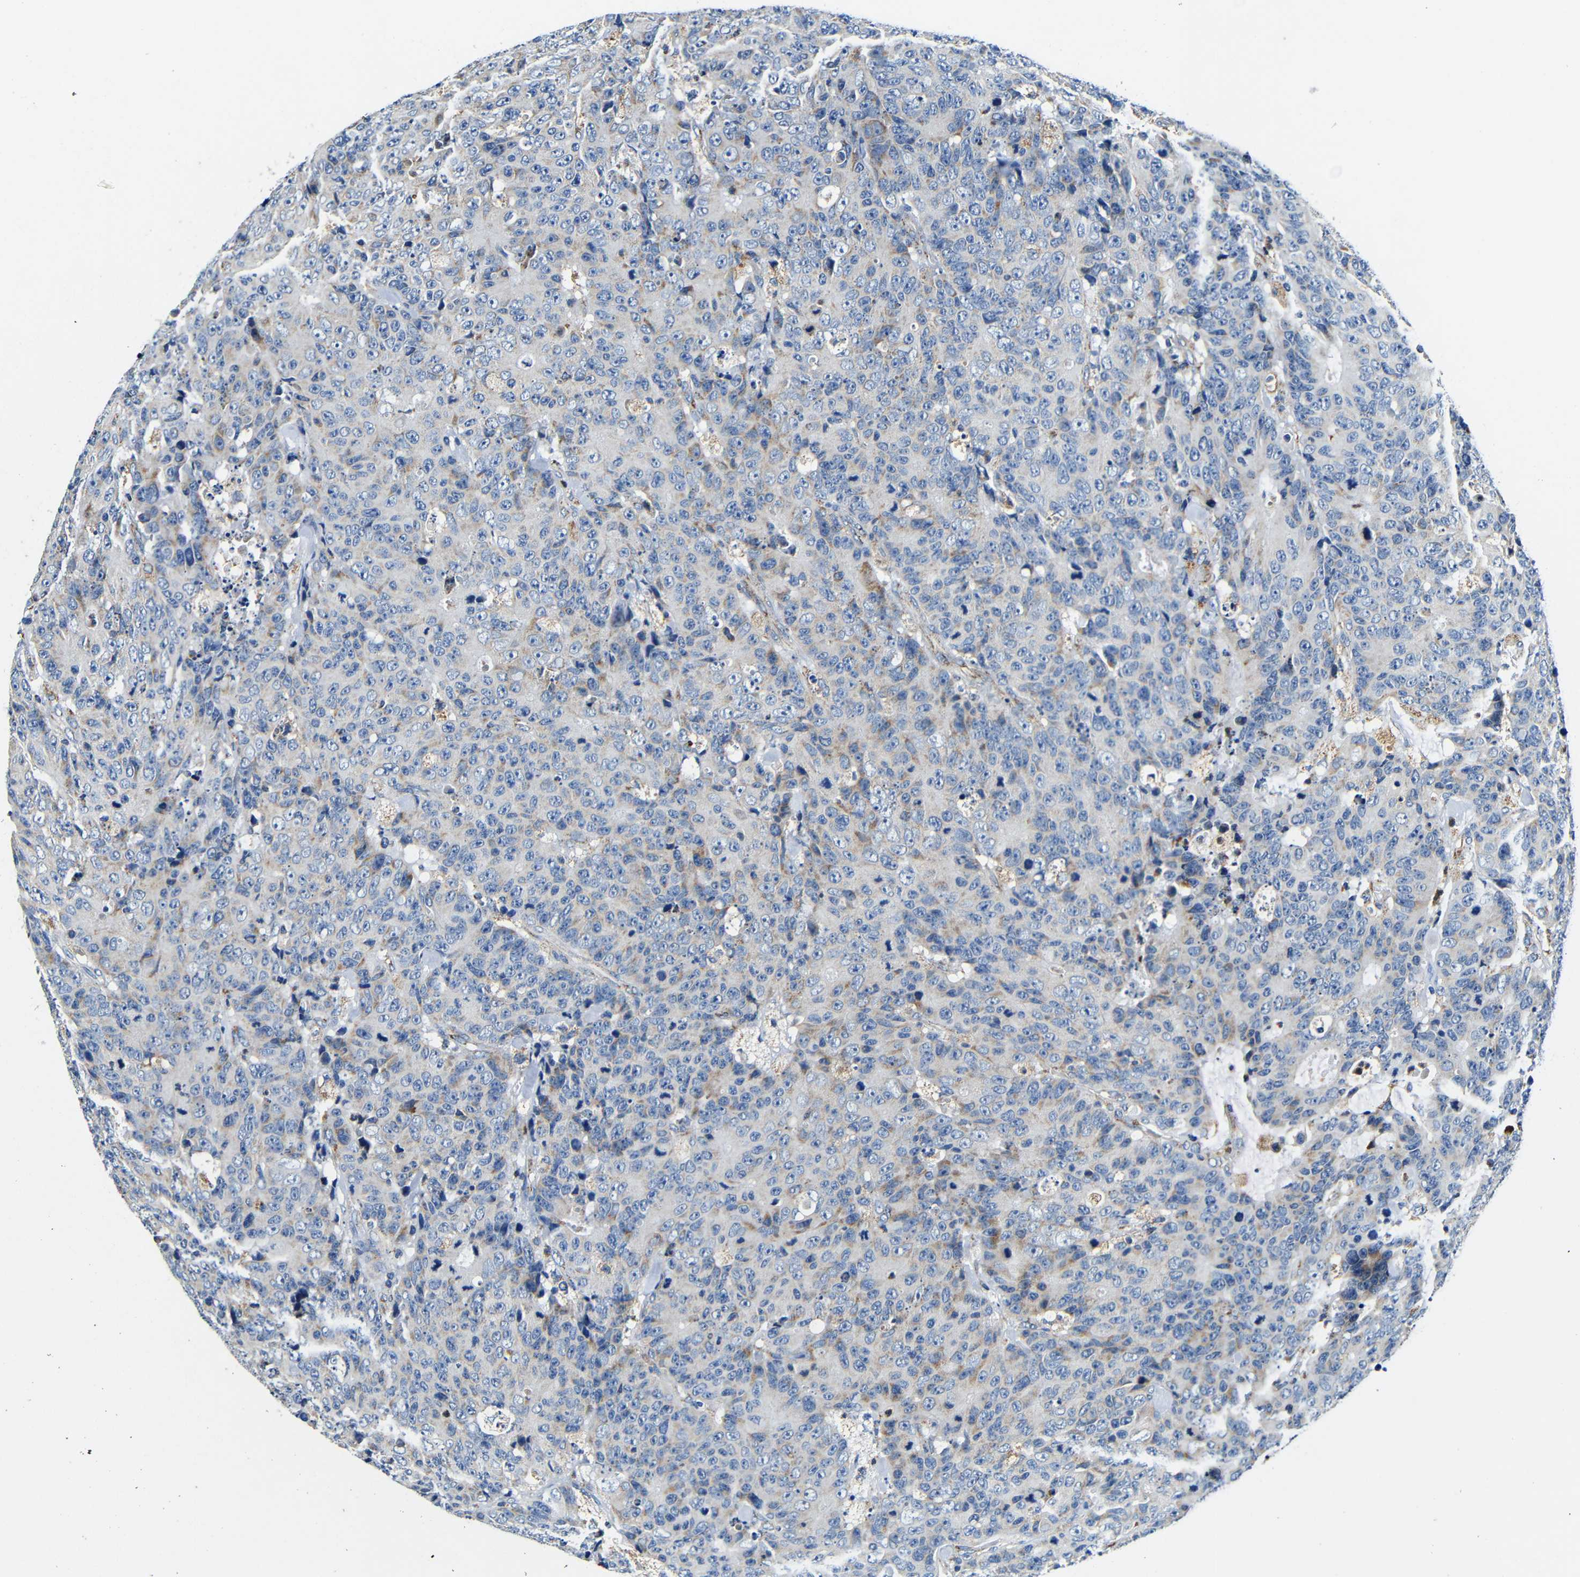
{"staining": {"intensity": "moderate", "quantity": "<25%", "location": "cytoplasmic/membranous"}, "tissue": "colorectal cancer", "cell_type": "Tumor cells", "image_type": "cancer", "snomed": [{"axis": "morphology", "description": "Adenocarcinoma, NOS"}, {"axis": "topography", "description": "Colon"}], "caption": "This is an image of IHC staining of adenocarcinoma (colorectal), which shows moderate positivity in the cytoplasmic/membranous of tumor cells.", "gene": "GALNT18", "patient": {"sex": "male", "age": 49}}